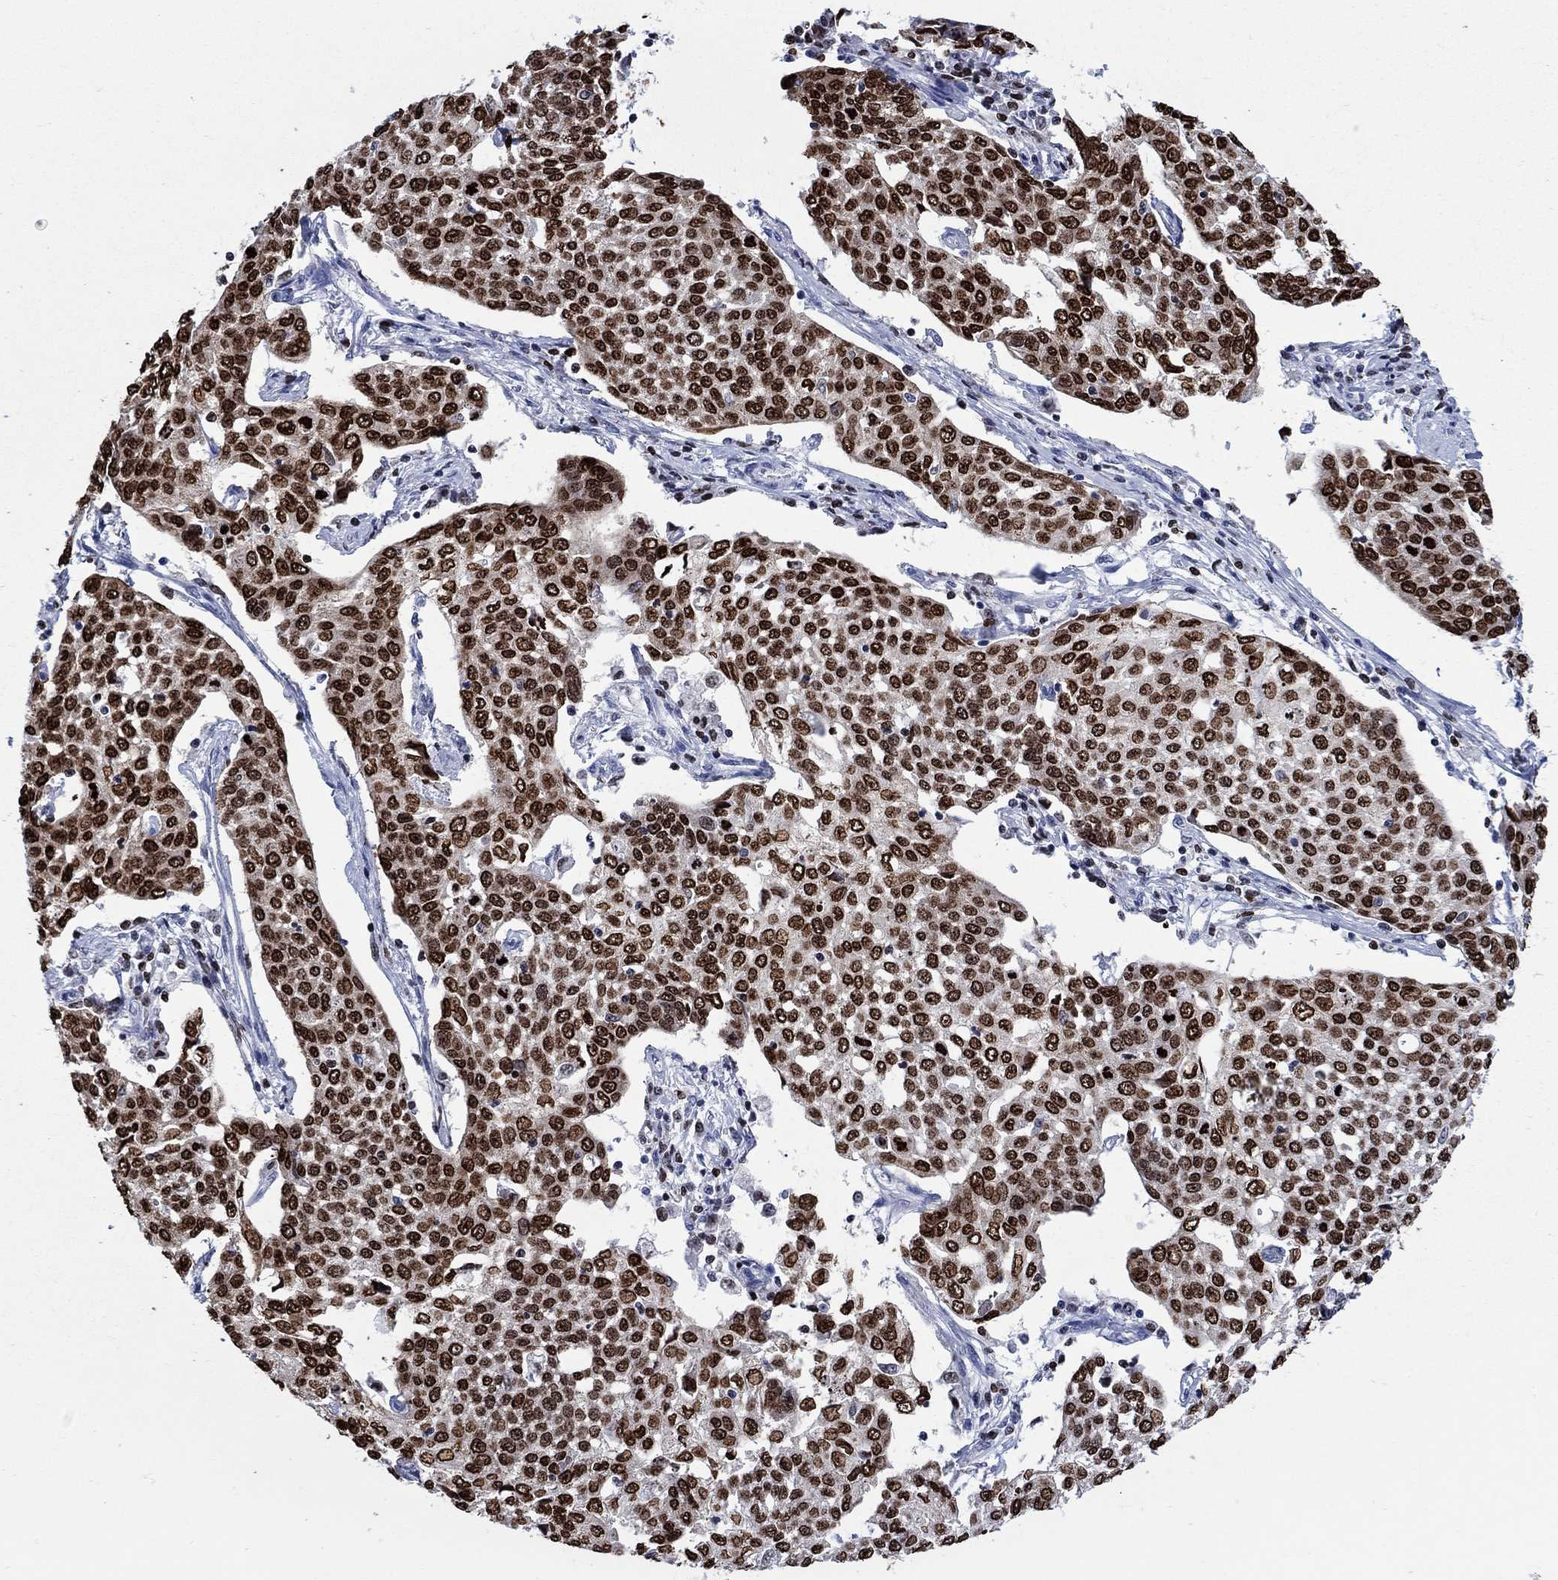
{"staining": {"intensity": "strong", "quantity": ">75%", "location": "nuclear"}, "tissue": "cervical cancer", "cell_type": "Tumor cells", "image_type": "cancer", "snomed": [{"axis": "morphology", "description": "Squamous cell carcinoma, NOS"}, {"axis": "topography", "description": "Cervix"}], "caption": "Immunohistochemical staining of human squamous cell carcinoma (cervical) reveals high levels of strong nuclear protein staining in about >75% of tumor cells.", "gene": "HMGA1", "patient": {"sex": "female", "age": 34}}